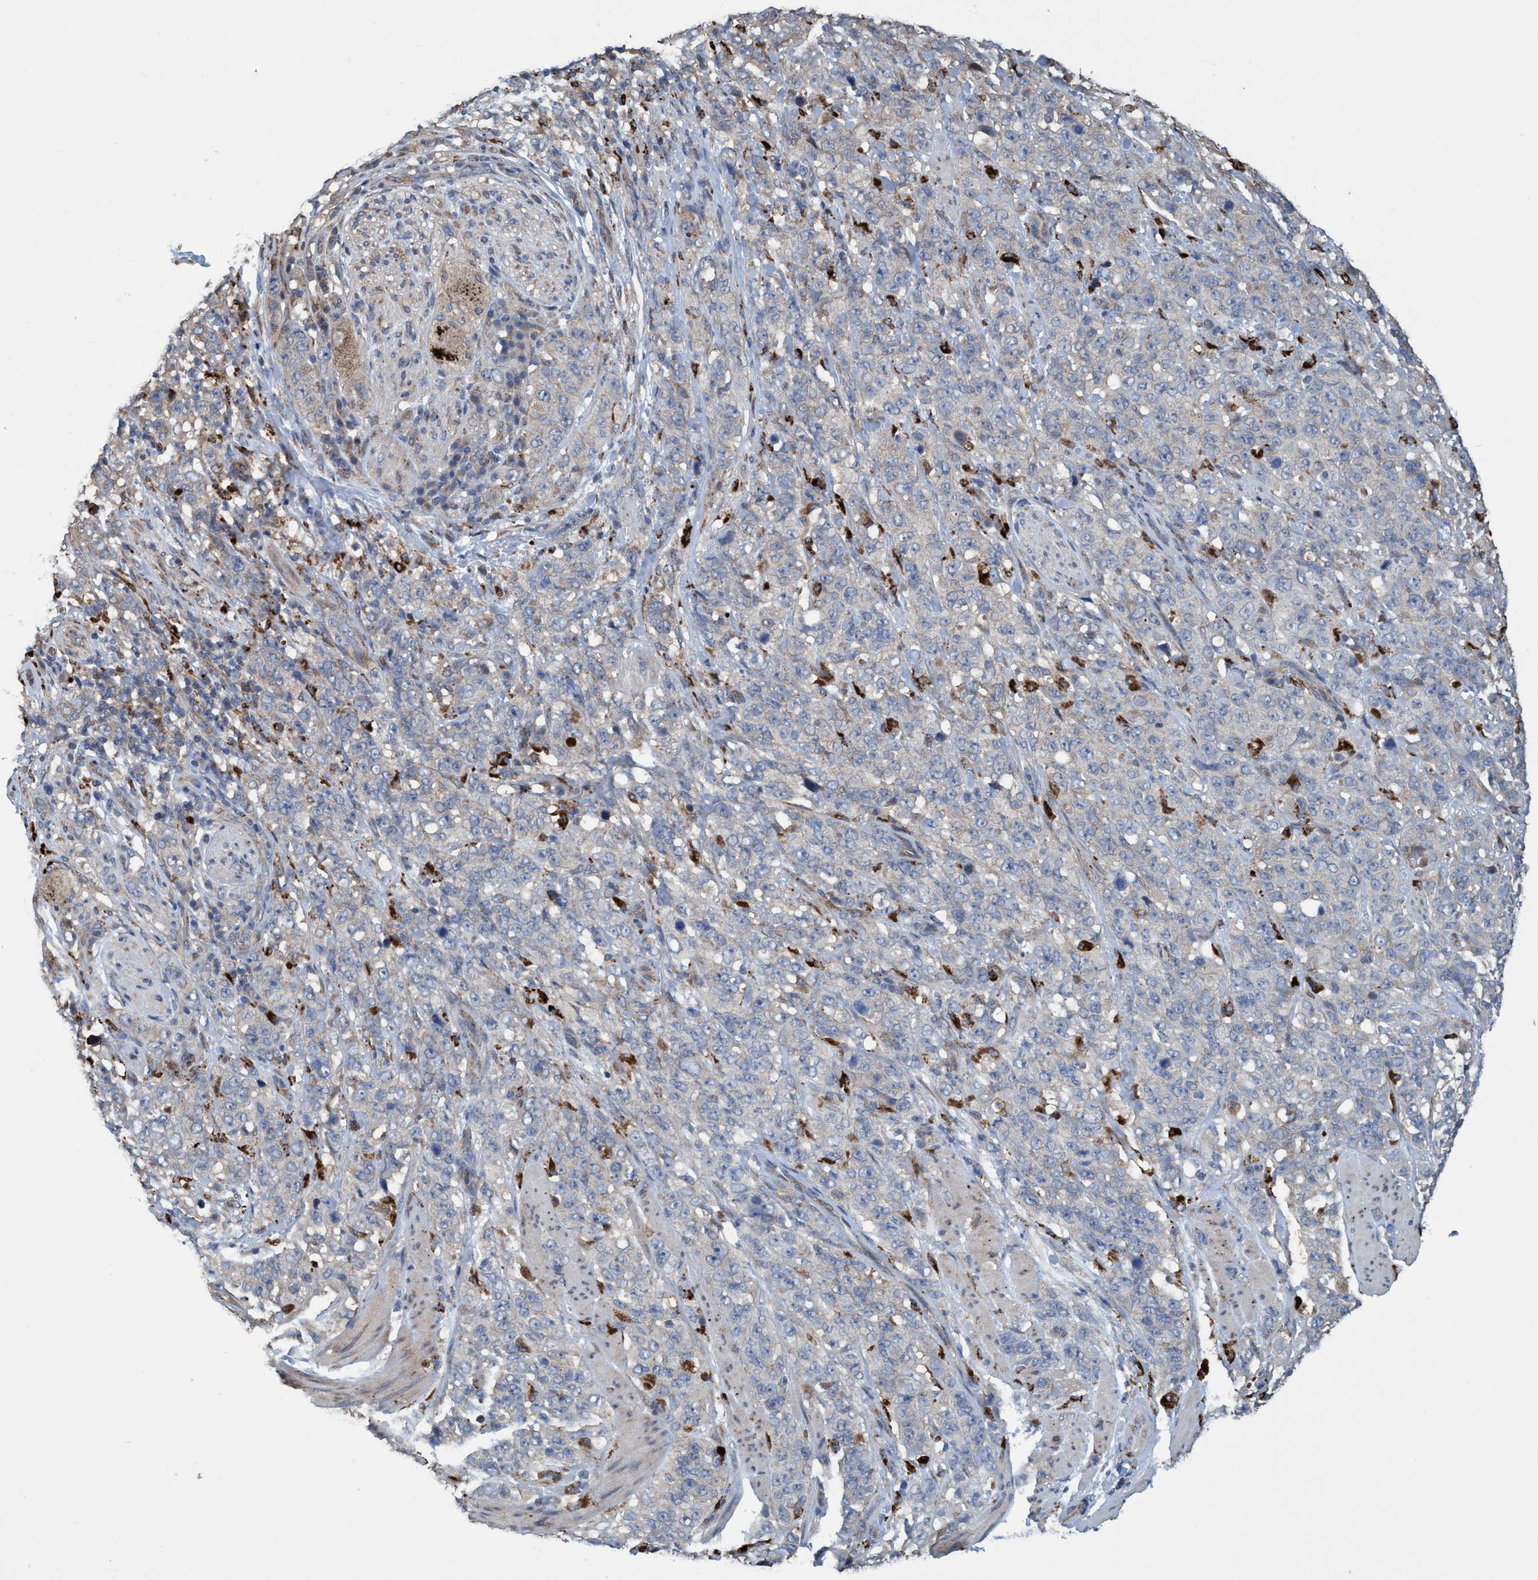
{"staining": {"intensity": "negative", "quantity": "none", "location": "none"}, "tissue": "stomach cancer", "cell_type": "Tumor cells", "image_type": "cancer", "snomed": [{"axis": "morphology", "description": "Adenocarcinoma, NOS"}, {"axis": "topography", "description": "Stomach"}], "caption": "Adenocarcinoma (stomach) was stained to show a protein in brown. There is no significant expression in tumor cells.", "gene": "BBS9", "patient": {"sex": "male", "age": 48}}